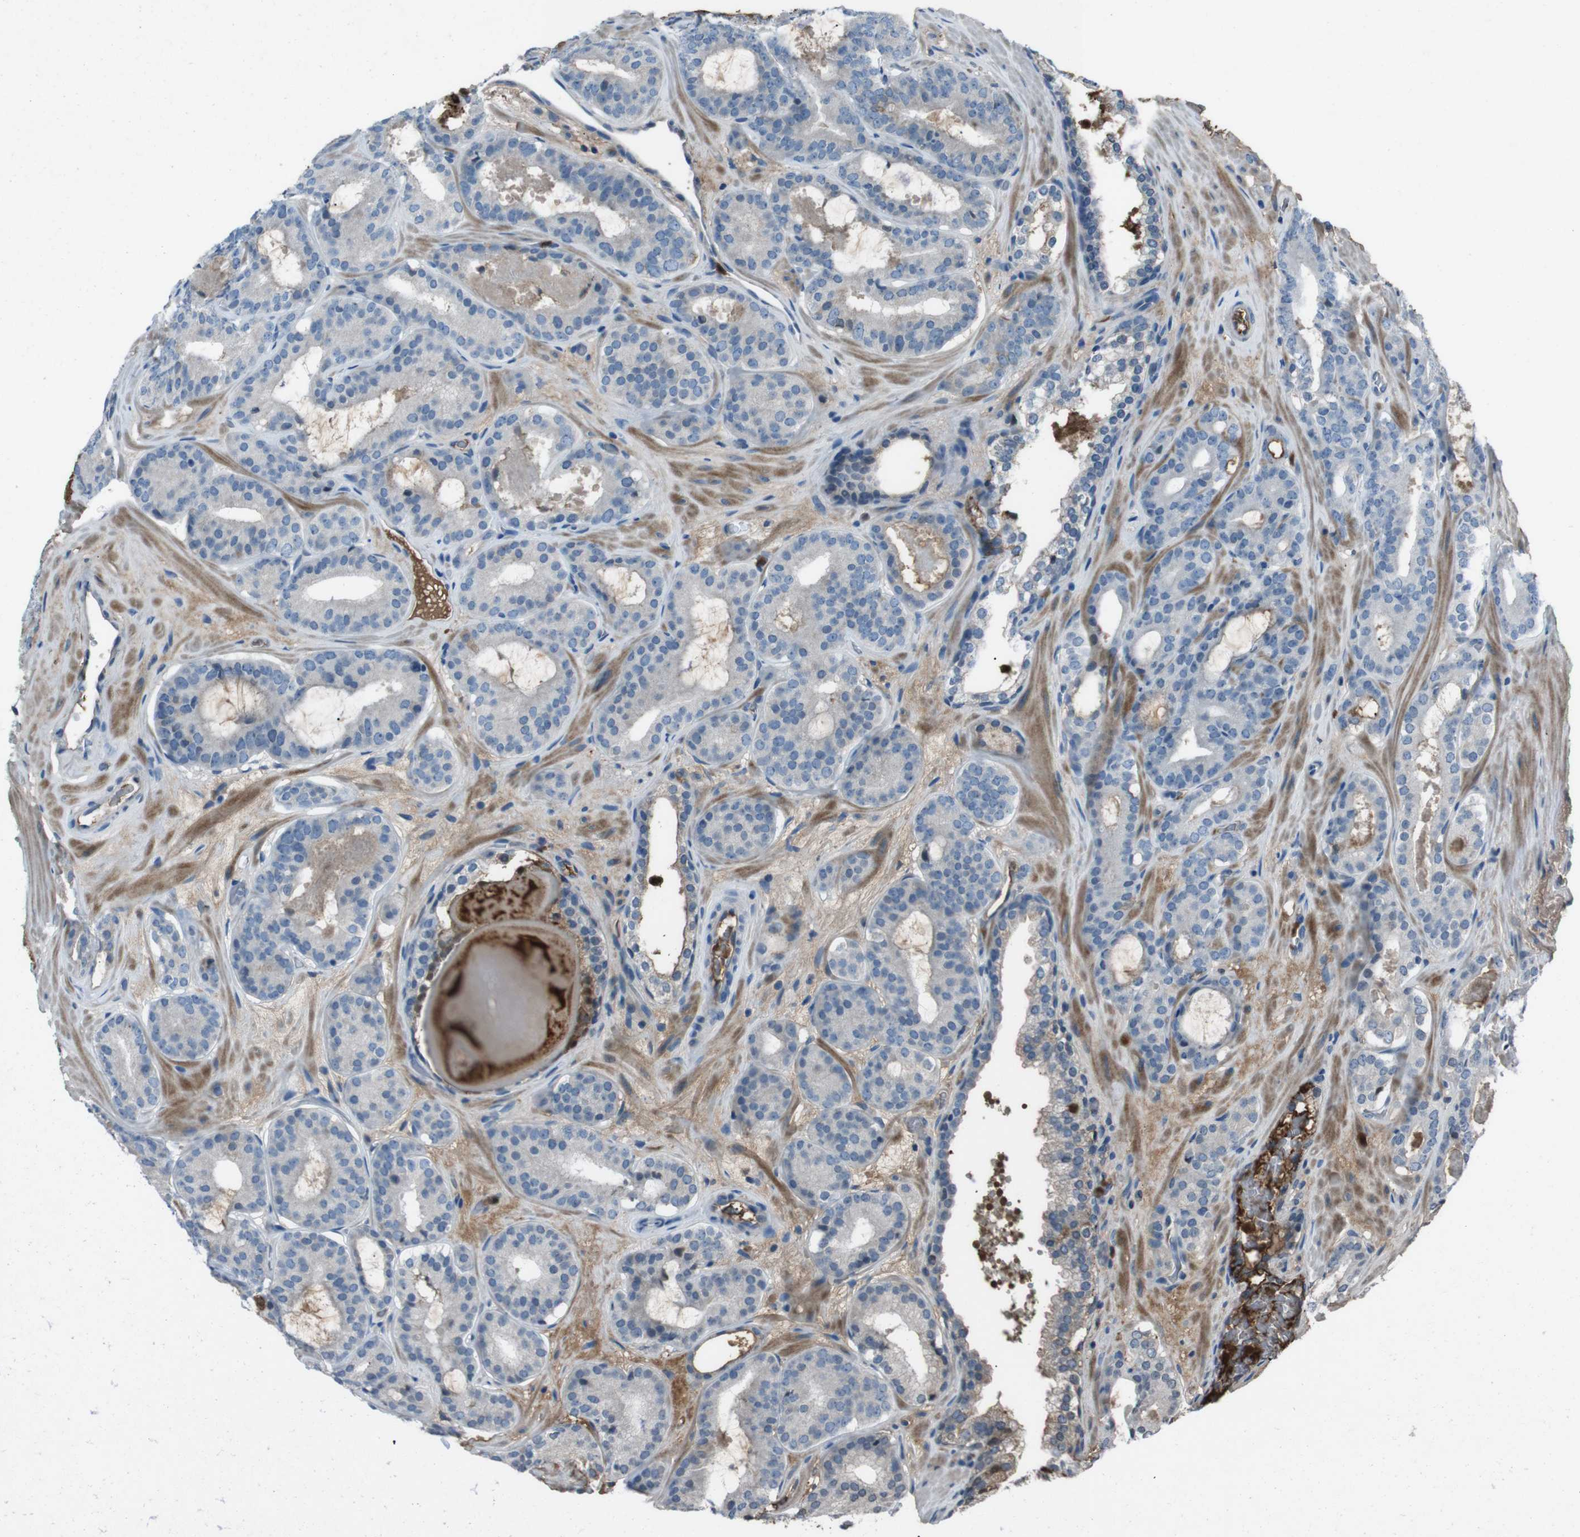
{"staining": {"intensity": "negative", "quantity": "none", "location": "none"}, "tissue": "prostate cancer", "cell_type": "Tumor cells", "image_type": "cancer", "snomed": [{"axis": "morphology", "description": "Adenocarcinoma, High grade"}, {"axis": "topography", "description": "Prostate"}], "caption": "Tumor cells show no significant protein staining in prostate cancer (high-grade adenocarcinoma).", "gene": "UGT1A6", "patient": {"sex": "male", "age": 60}}